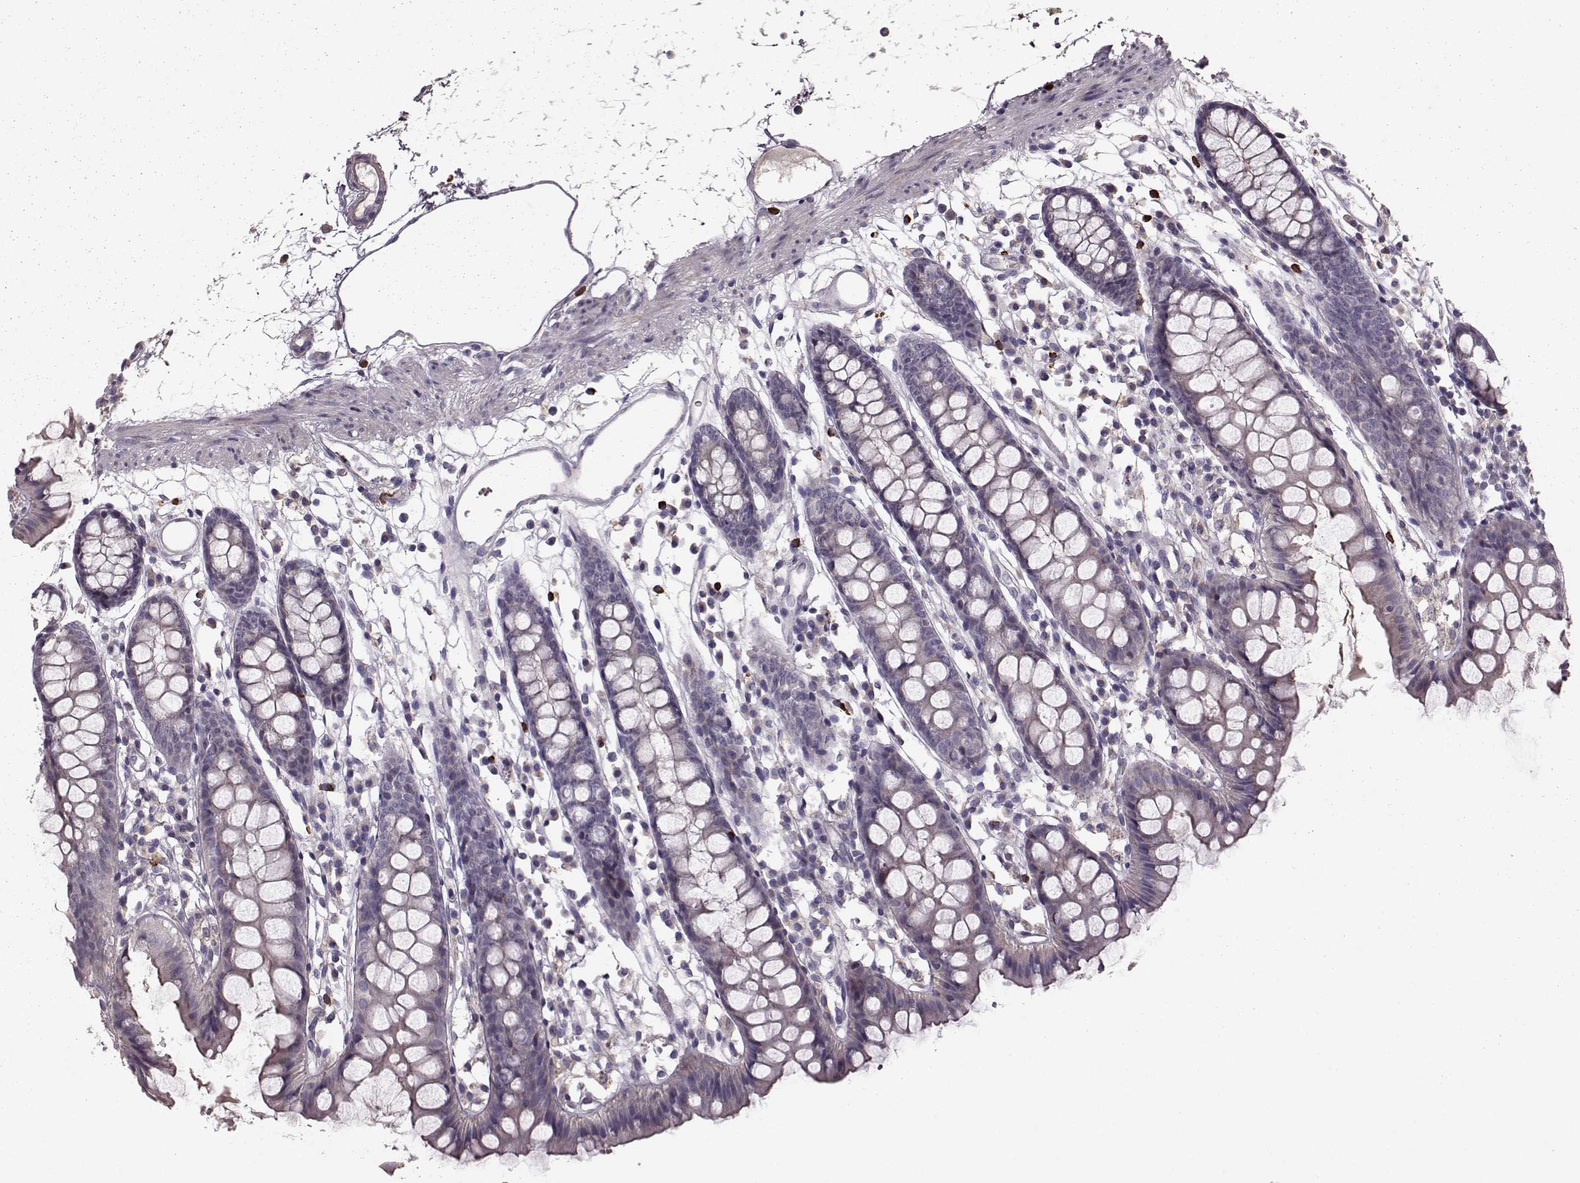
{"staining": {"intensity": "negative", "quantity": "none", "location": "none"}, "tissue": "colon", "cell_type": "Endothelial cells", "image_type": "normal", "snomed": [{"axis": "morphology", "description": "Normal tissue, NOS"}, {"axis": "topography", "description": "Colon"}], "caption": "An IHC histopathology image of benign colon is shown. There is no staining in endothelial cells of colon.", "gene": "SLC52A3", "patient": {"sex": "male", "age": 47}}